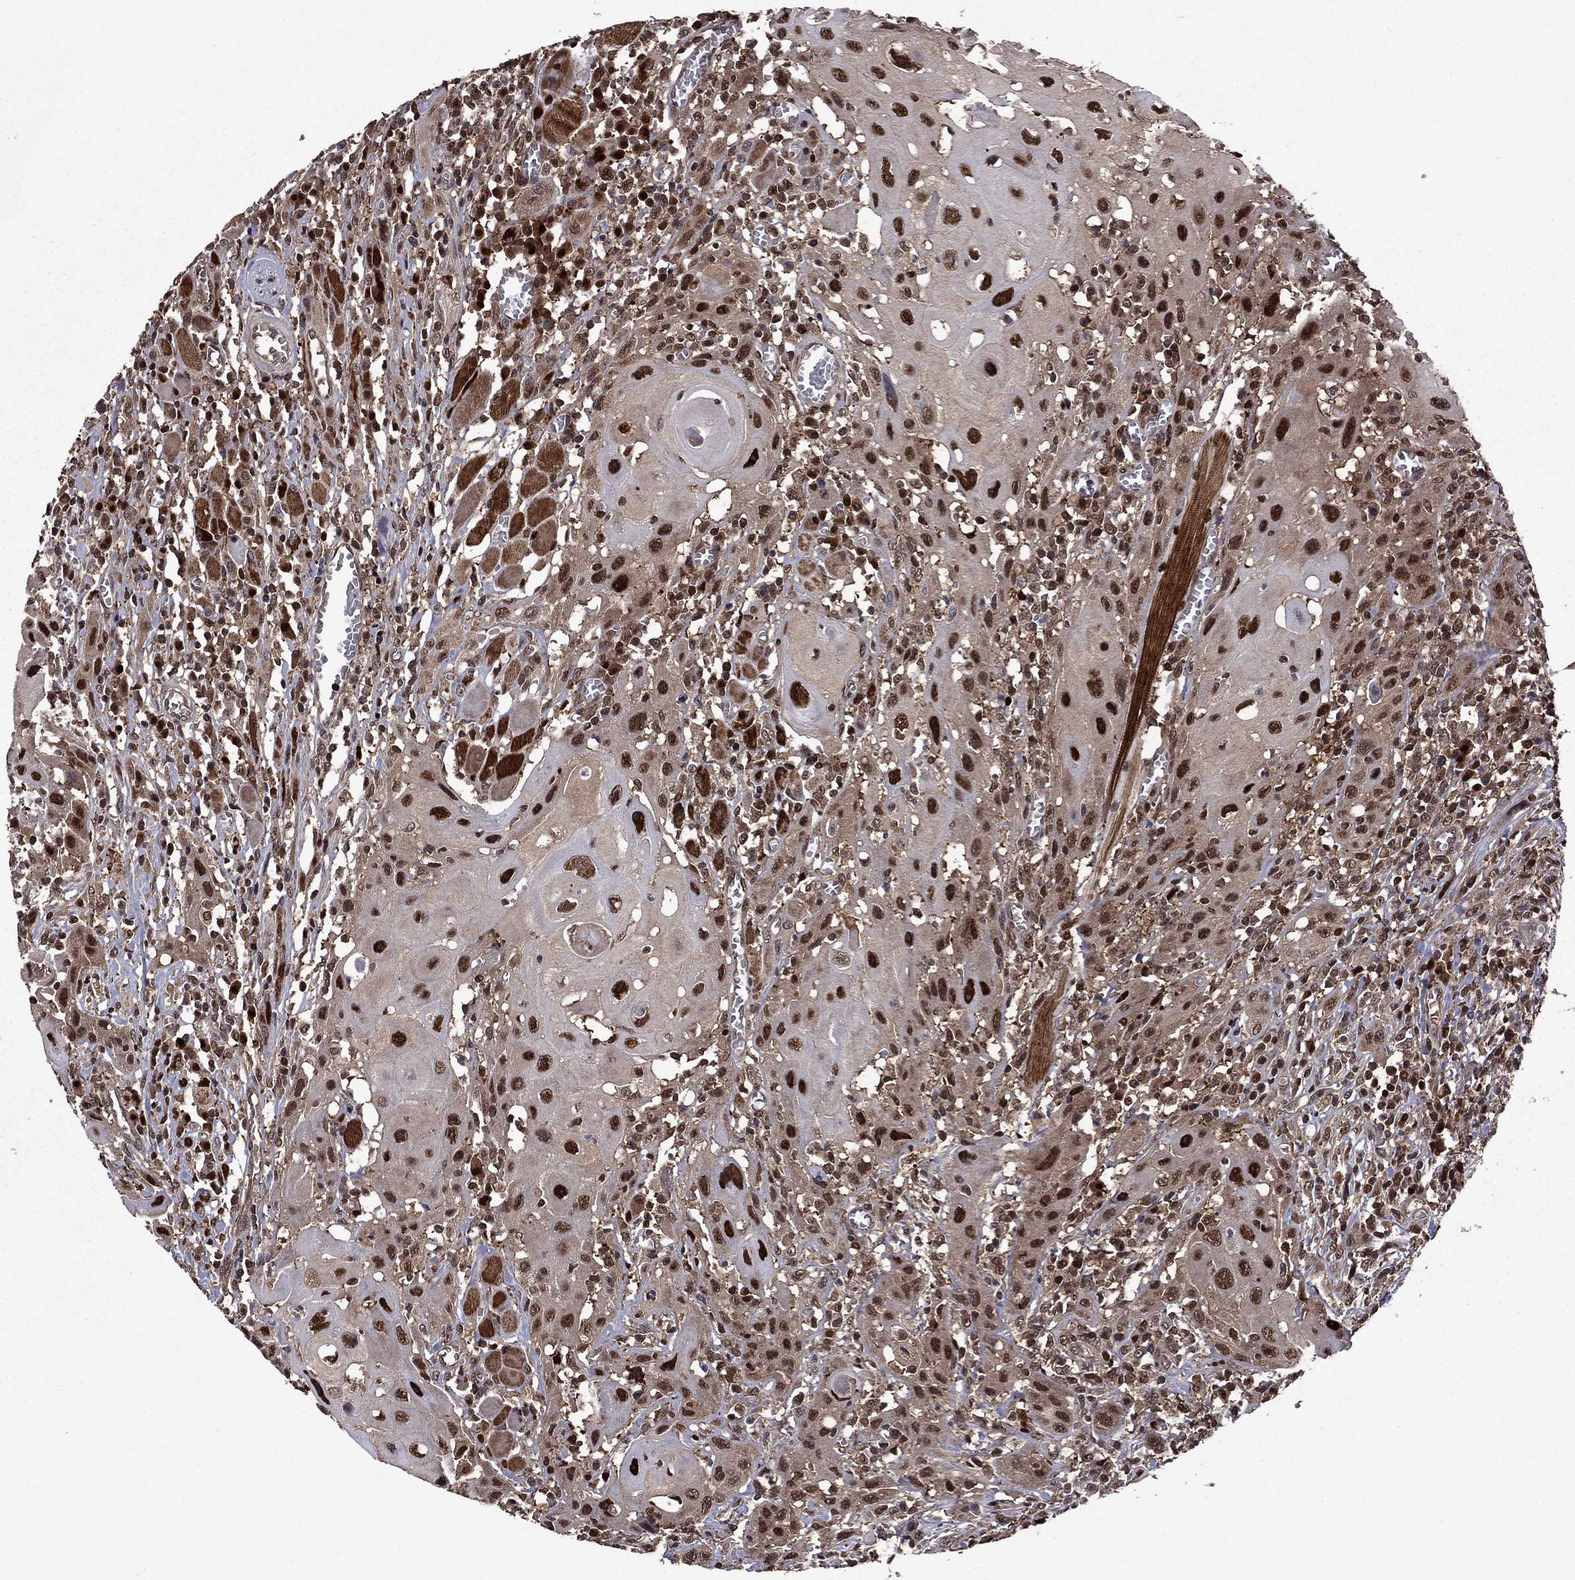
{"staining": {"intensity": "strong", "quantity": "25%-75%", "location": "nuclear"}, "tissue": "head and neck cancer", "cell_type": "Tumor cells", "image_type": "cancer", "snomed": [{"axis": "morphology", "description": "Normal tissue, NOS"}, {"axis": "morphology", "description": "Squamous cell carcinoma, NOS"}, {"axis": "topography", "description": "Oral tissue"}, {"axis": "topography", "description": "Head-Neck"}], "caption": "Immunohistochemical staining of head and neck squamous cell carcinoma reveals strong nuclear protein staining in approximately 25%-75% of tumor cells.", "gene": "APPBP2", "patient": {"sex": "male", "age": 71}}